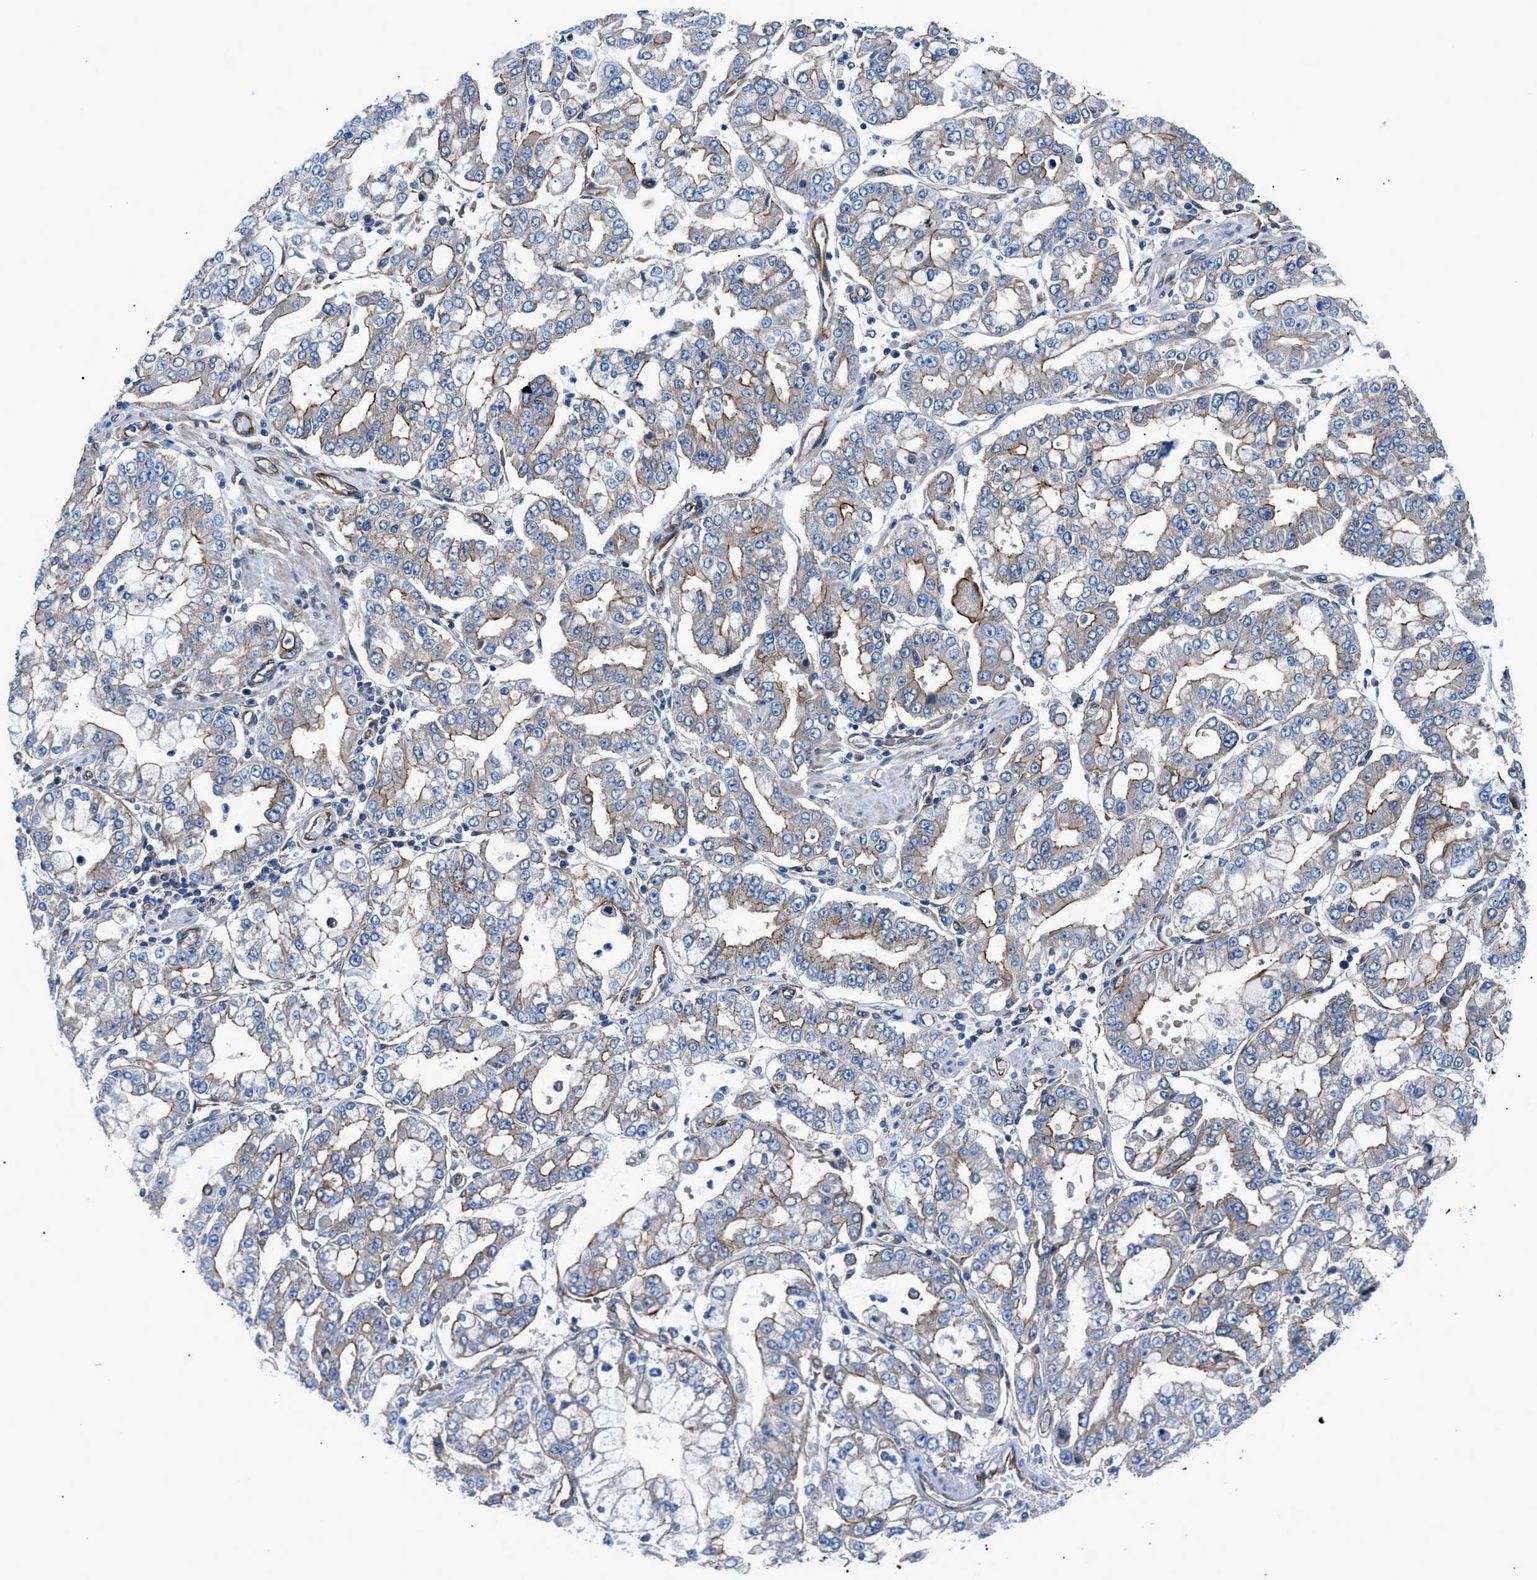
{"staining": {"intensity": "weak", "quantity": "25%-75%", "location": "cytoplasmic/membranous"}, "tissue": "stomach cancer", "cell_type": "Tumor cells", "image_type": "cancer", "snomed": [{"axis": "morphology", "description": "Adenocarcinoma, NOS"}, {"axis": "topography", "description": "Stomach"}], "caption": "Immunohistochemistry (IHC) of human stomach cancer (adenocarcinoma) reveals low levels of weak cytoplasmic/membranous expression in approximately 25%-75% of tumor cells. Immunohistochemistry stains the protein of interest in brown and the nuclei are stained blue.", "gene": "TRIP4", "patient": {"sex": "male", "age": 76}}